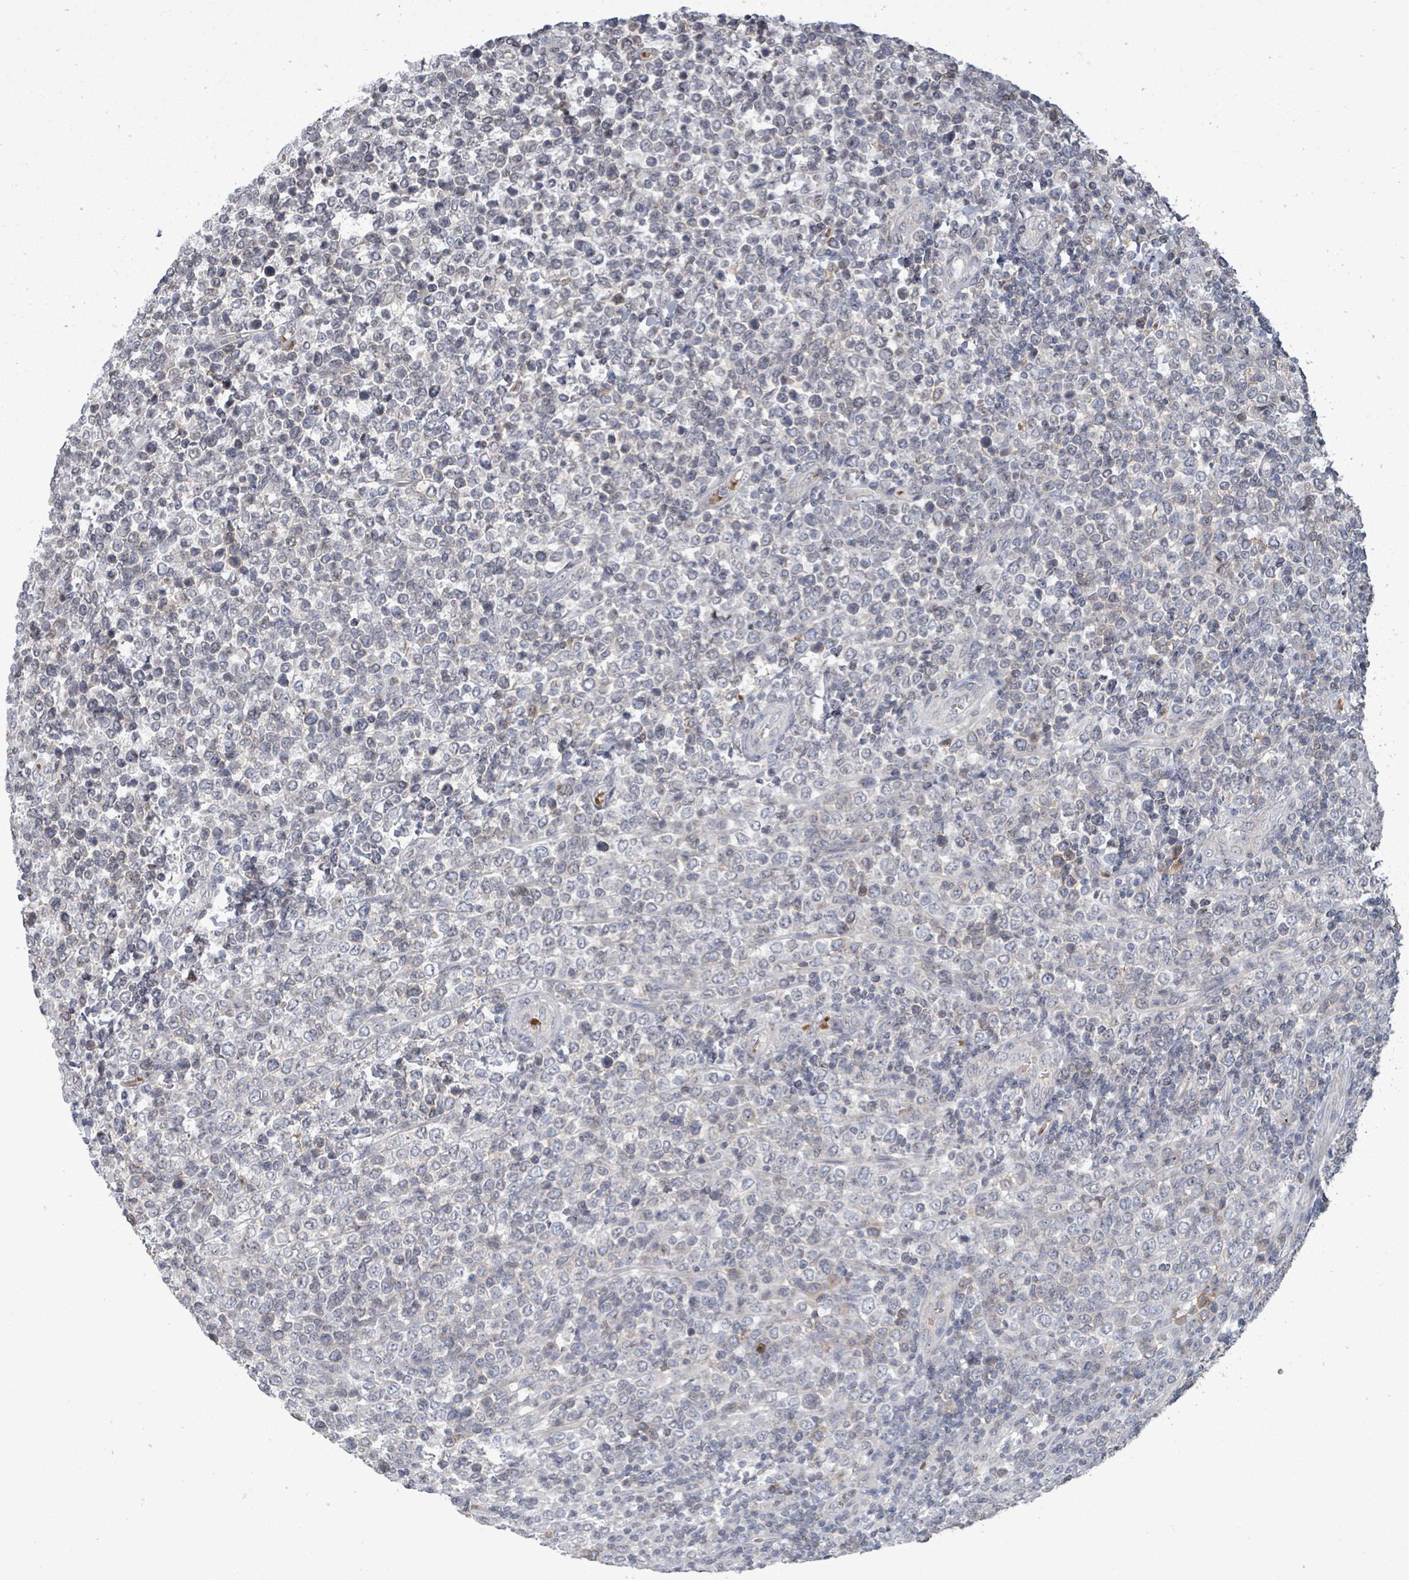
{"staining": {"intensity": "negative", "quantity": "none", "location": "none"}, "tissue": "lymphoma", "cell_type": "Tumor cells", "image_type": "cancer", "snomed": [{"axis": "morphology", "description": "Malignant lymphoma, non-Hodgkin's type, High grade"}, {"axis": "topography", "description": "Soft tissue"}], "caption": "High power microscopy image of an immunohistochemistry micrograph of lymphoma, revealing no significant positivity in tumor cells.", "gene": "GRM8", "patient": {"sex": "female", "age": 56}}